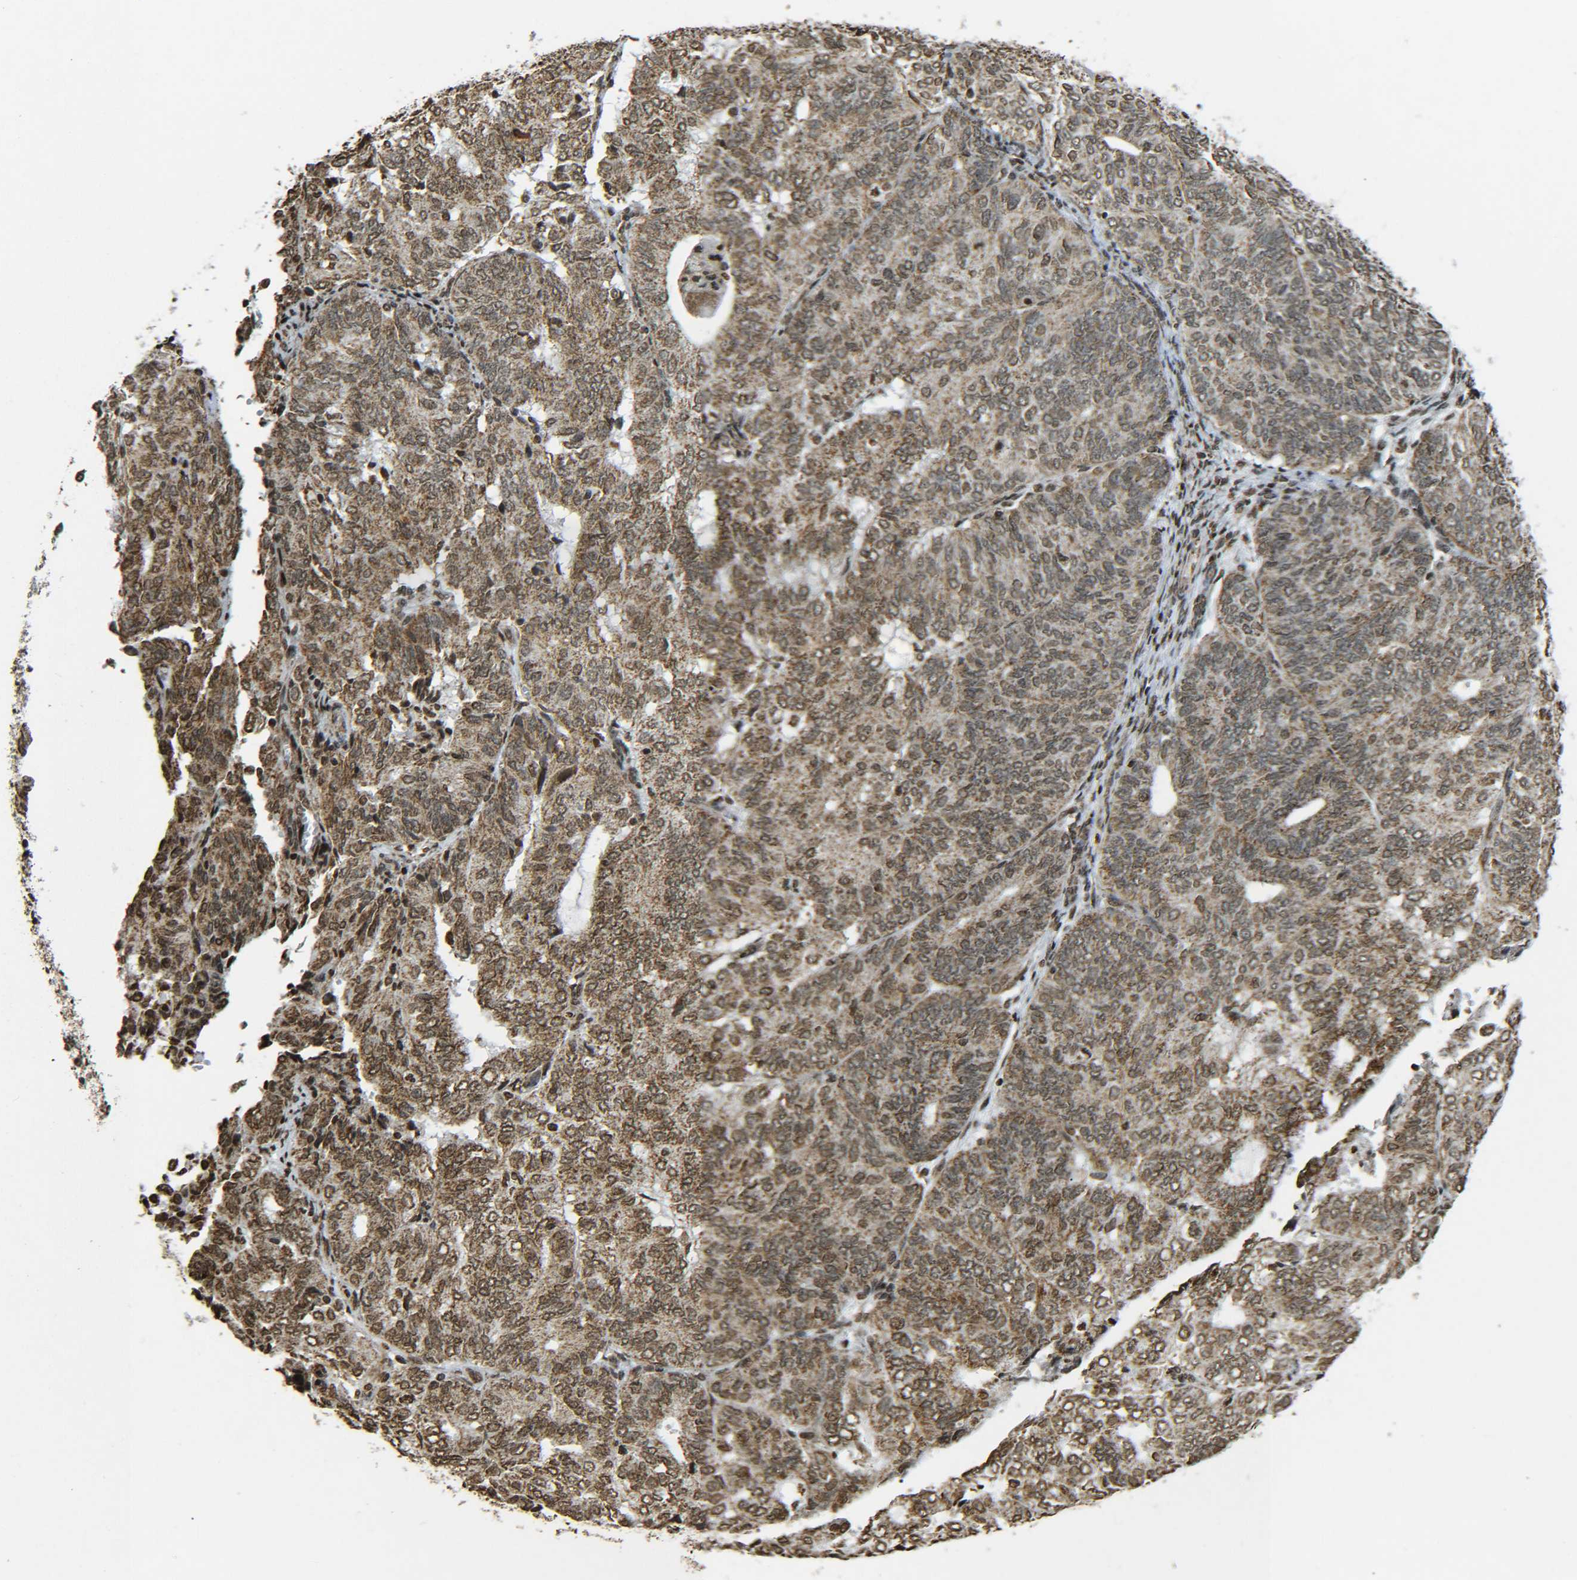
{"staining": {"intensity": "moderate", "quantity": ">75%", "location": "cytoplasmic/membranous,nuclear"}, "tissue": "endometrial cancer", "cell_type": "Tumor cells", "image_type": "cancer", "snomed": [{"axis": "morphology", "description": "Adenocarcinoma, NOS"}, {"axis": "topography", "description": "Uterus"}], "caption": "This photomicrograph demonstrates endometrial cancer stained with immunohistochemistry (IHC) to label a protein in brown. The cytoplasmic/membranous and nuclear of tumor cells show moderate positivity for the protein. Nuclei are counter-stained blue.", "gene": "NEUROG2", "patient": {"sex": "female", "age": 60}}